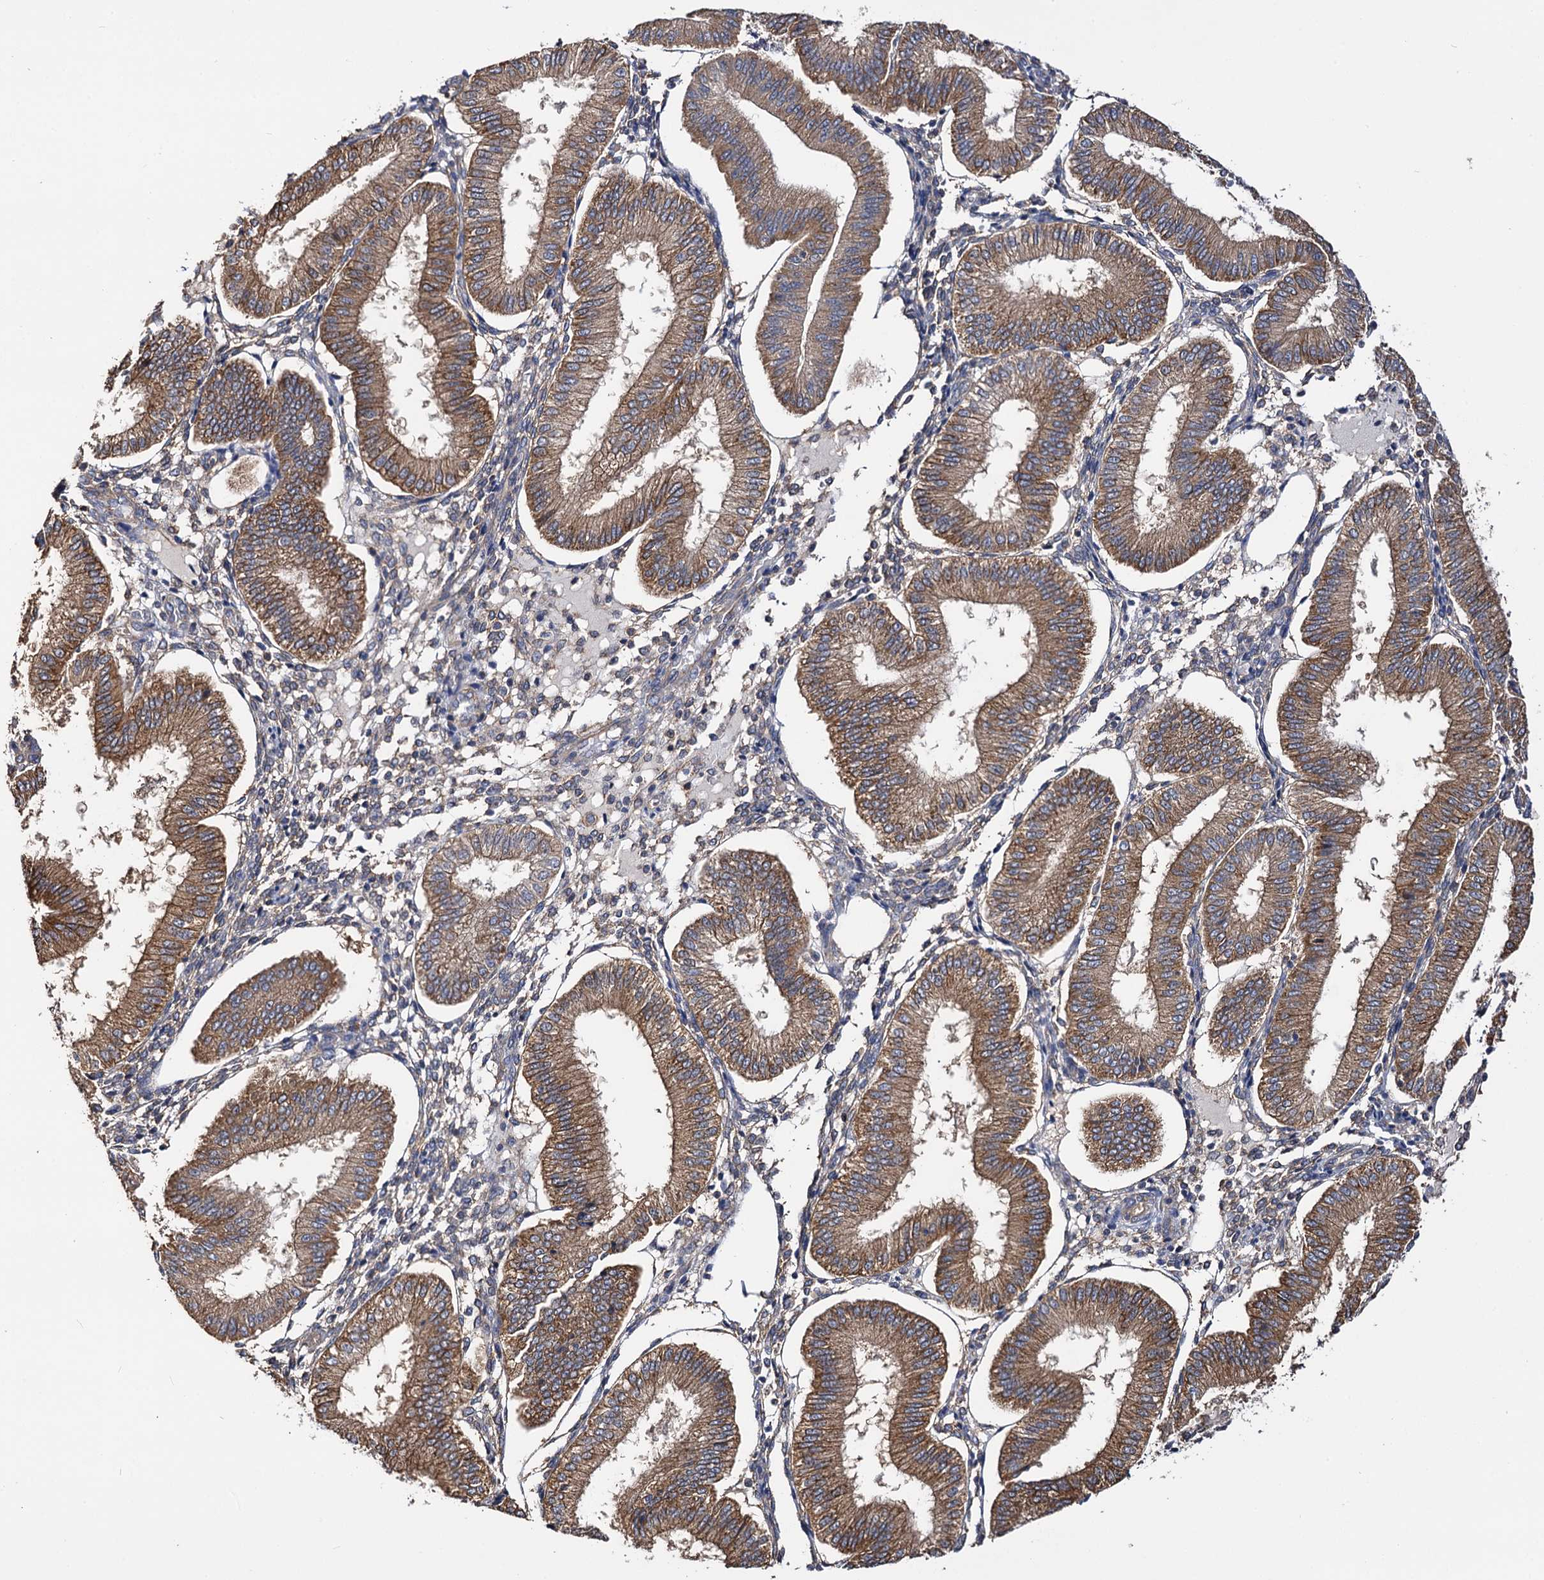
{"staining": {"intensity": "weak", "quantity": "<25%", "location": "cytoplasmic/membranous"}, "tissue": "endometrium", "cell_type": "Cells in endometrial stroma", "image_type": "normal", "snomed": [{"axis": "morphology", "description": "Normal tissue, NOS"}, {"axis": "topography", "description": "Endometrium"}], "caption": "The IHC histopathology image has no significant staining in cells in endometrial stroma of endometrium.", "gene": "IDI1", "patient": {"sex": "female", "age": 39}}